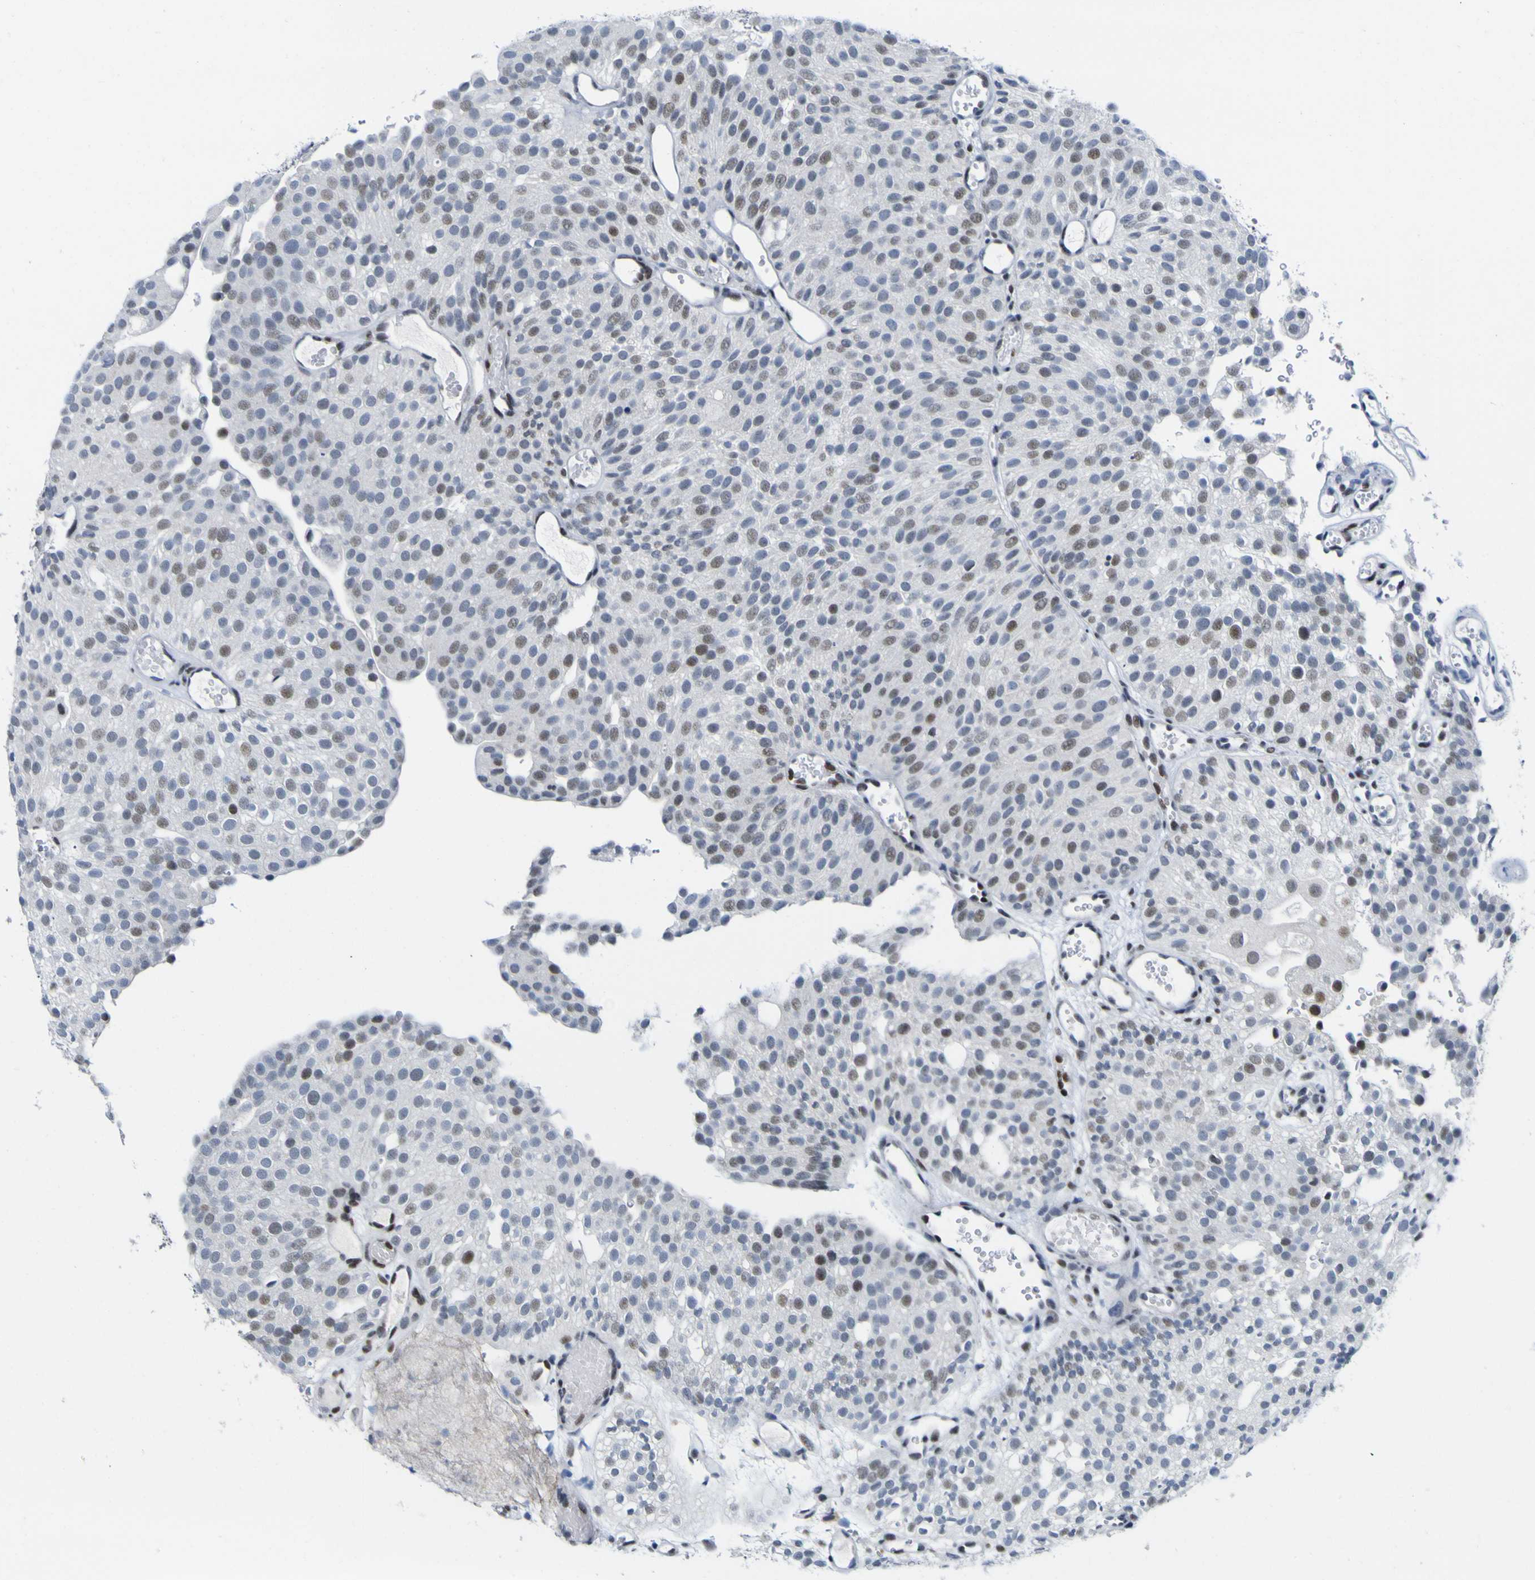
{"staining": {"intensity": "weak", "quantity": ">75%", "location": "nuclear"}, "tissue": "urothelial cancer", "cell_type": "Tumor cells", "image_type": "cancer", "snomed": [{"axis": "morphology", "description": "Urothelial carcinoma, Low grade"}, {"axis": "topography", "description": "Urinary bladder"}], "caption": "High-magnification brightfield microscopy of low-grade urothelial carcinoma stained with DAB (brown) and counterstained with hematoxylin (blue). tumor cells exhibit weak nuclear positivity is seen in approximately>75% of cells. Using DAB (brown) and hematoxylin (blue) stains, captured at high magnification using brightfield microscopy.", "gene": "MBD3", "patient": {"sex": "male", "age": 78}}